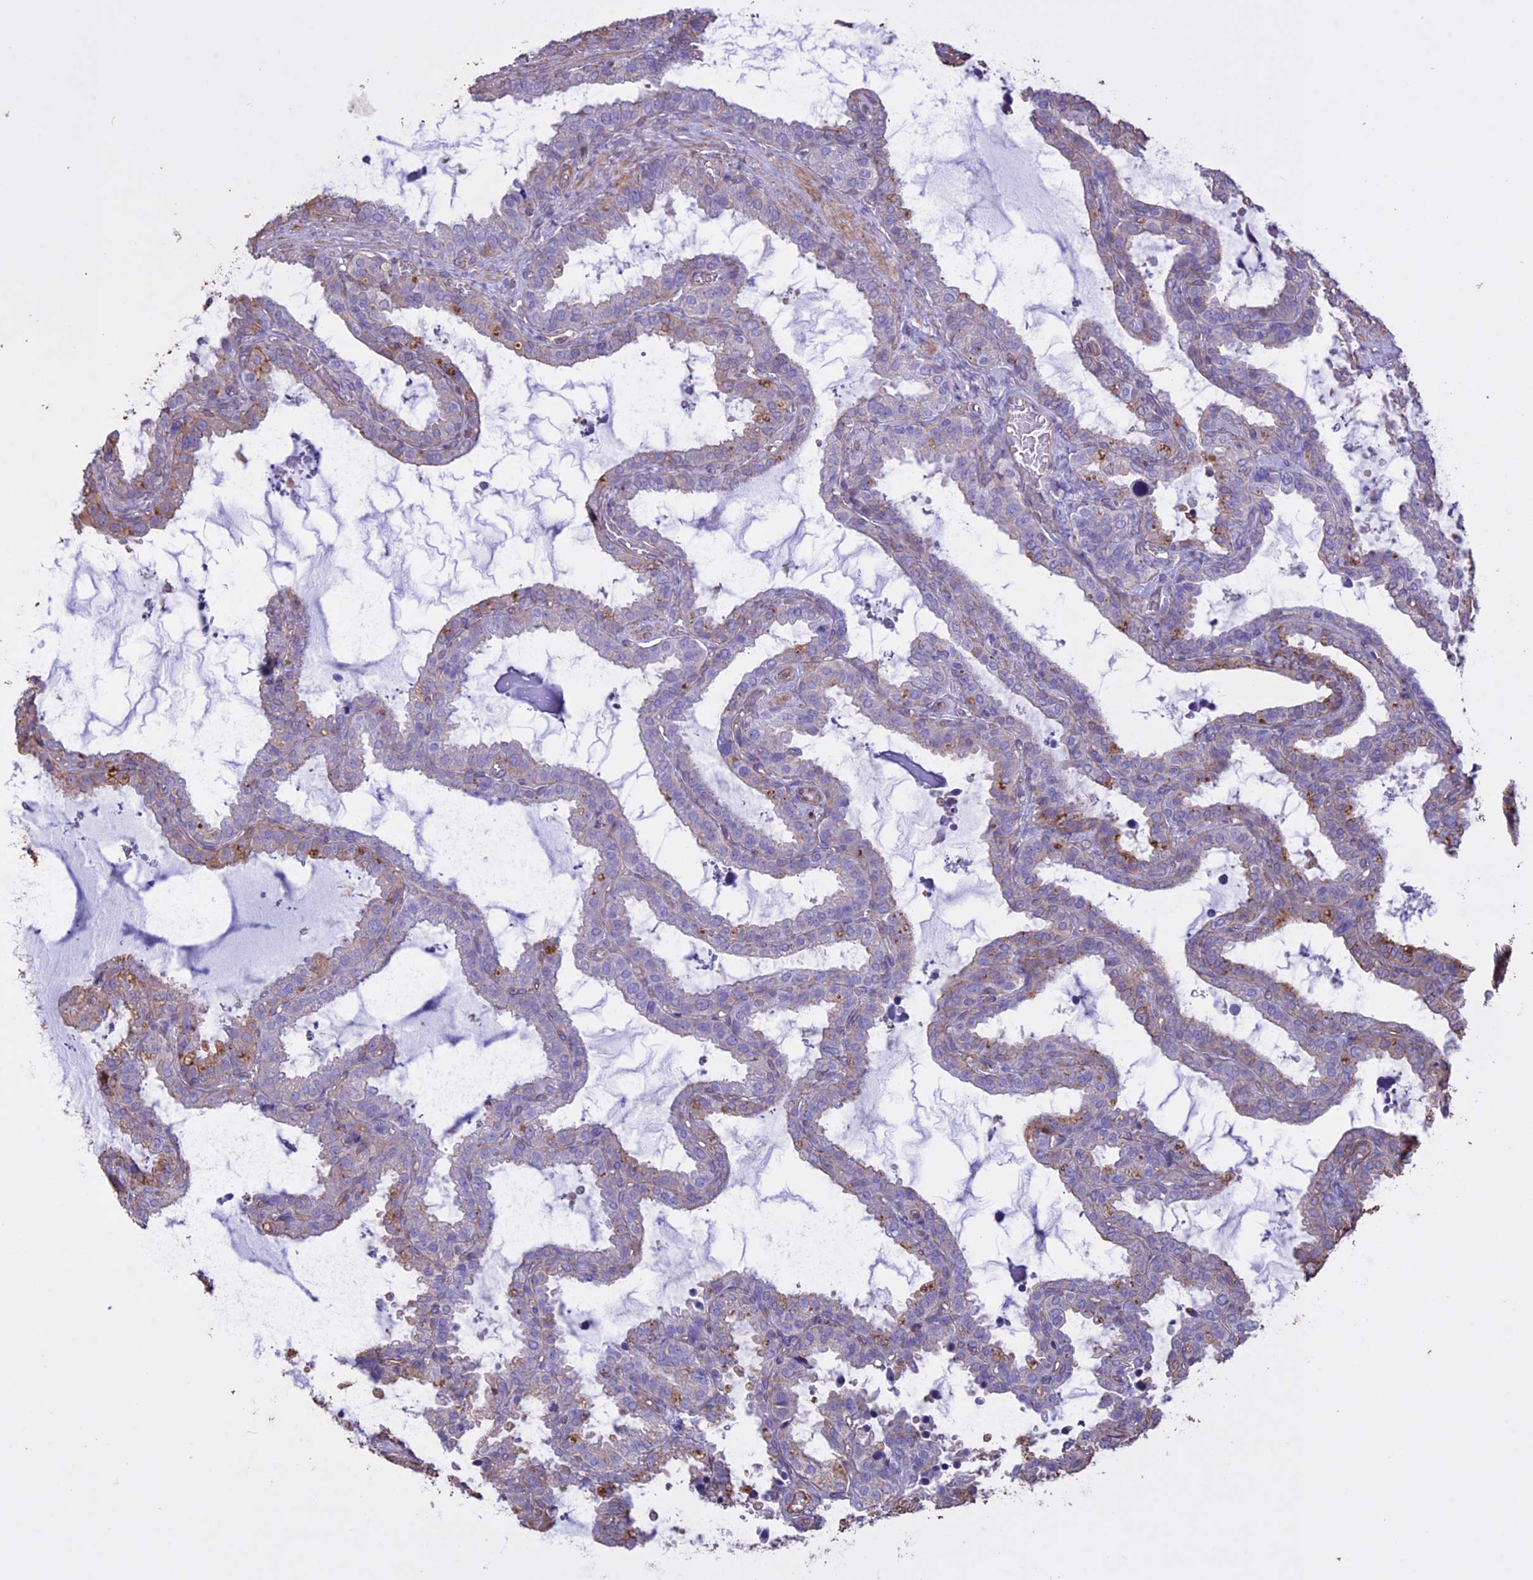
{"staining": {"intensity": "moderate", "quantity": "<25%", "location": "cytoplasmic/membranous"}, "tissue": "seminal vesicle", "cell_type": "Glandular cells", "image_type": "normal", "snomed": [{"axis": "morphology", "description": "Normal tissue, NOS"}, {"axis": "topography", "description": "Seminal veicle"}], "caption": "A brown stain shows moderate cytoplasmic/membranous staining of a protein in glandular cells of benign seminal vesicle. (brown staining indicates protein expression, while blue staining denotes nuclei).", "gene": "CCDC148", "patient": {"sex": "male", "age": 46}}